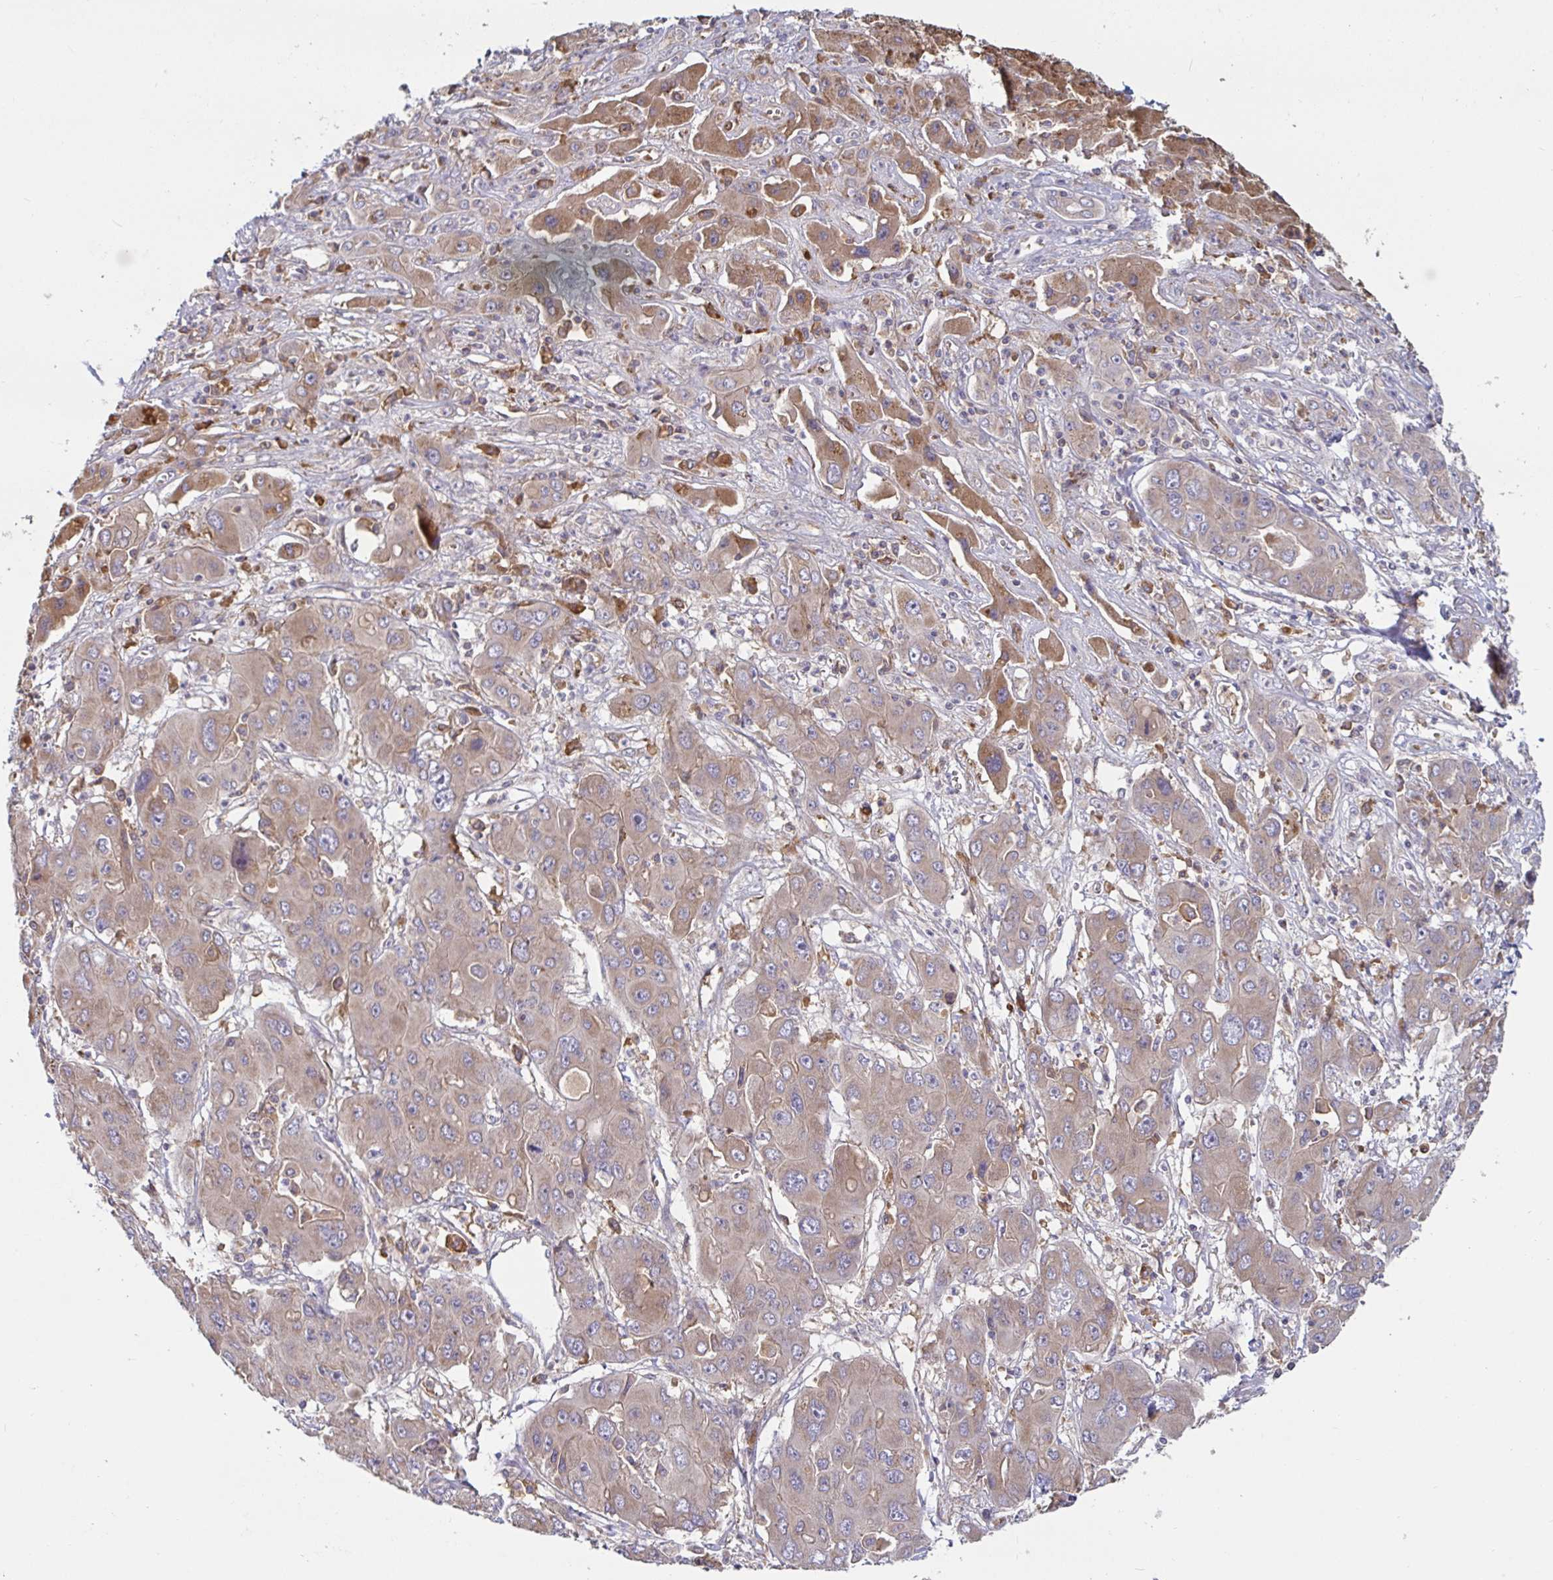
{"staining": {"intensity": "weak", "quantity": "25%-75%", "location": "cytoplasmic/membranous"}, "tissue": "liver cancer", "cell_type": "Tumor cells", "image_type": "cancer", "snomed": [{"axis": "morphology", "description": "Cholangiocarcinoma"}, {"axis": "topography", "description": "Liver"}], "caption": "This micrograph reveals IHC staining of cholangiocarcinoma (liver), with low weak cytoplasmic/membranous staining in about 25%-75% of tumor cells.", "gene": "LARP1", "patient": {"sex": "male", "age": 67}}